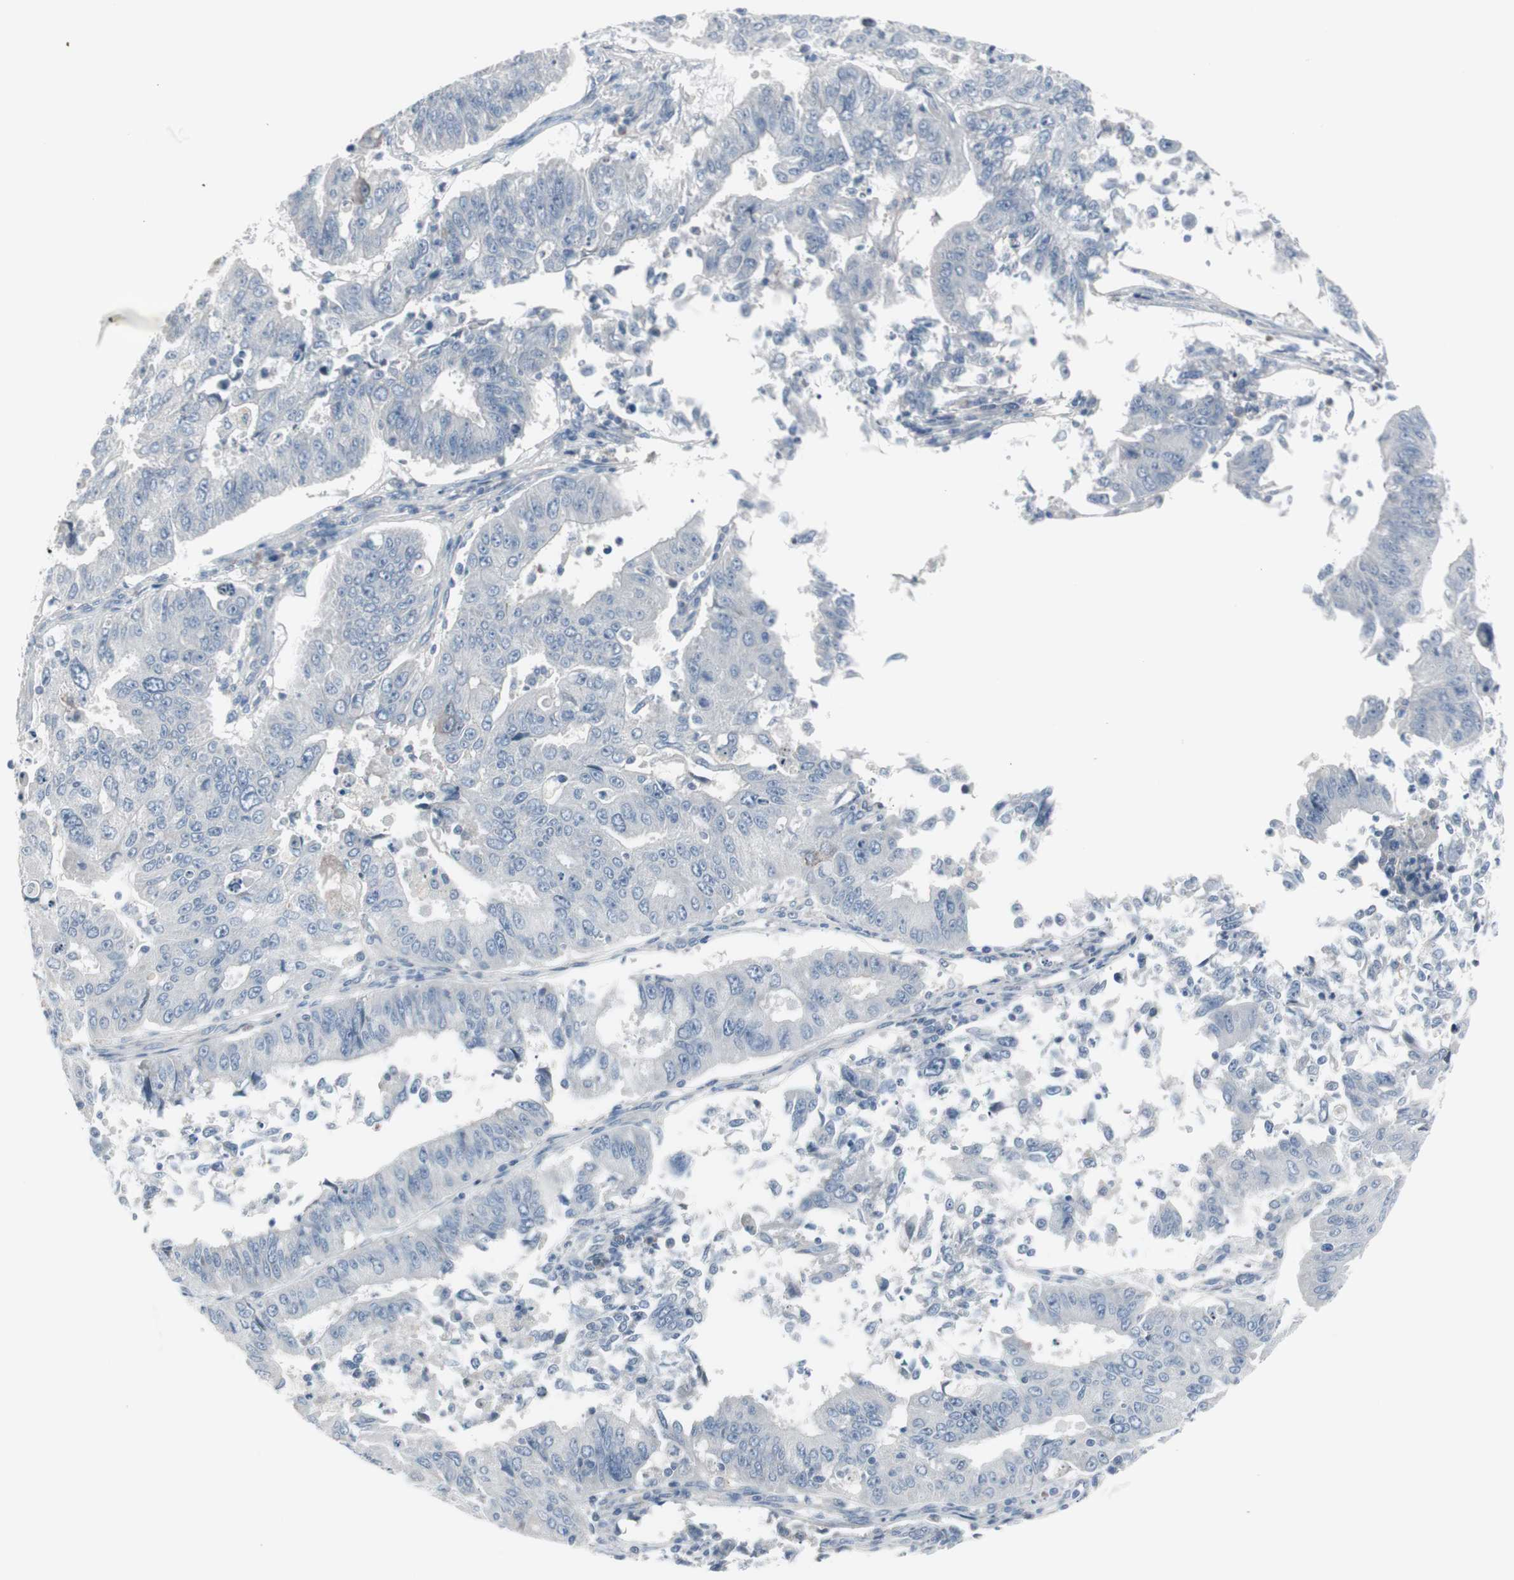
{"staining": {"intensity": "negative", "quantity": "none", "location": "none"}, "tissue": "endometrial cancer", "cell_type": "Tumor cells", "image_type": "cancer", "snomed": [{"axis": "morphology", "description": "Adenocarcinoma, NOS"}, {"axis": "topography", "description": "Endometrium"}], "caption": "This is a micrograph of IHC staining of endometrial adenocarcinoma, which shows no staining in tumor cells.", "gene": "MAPRE3", "patient": {"sex": "female", "age": 42}}